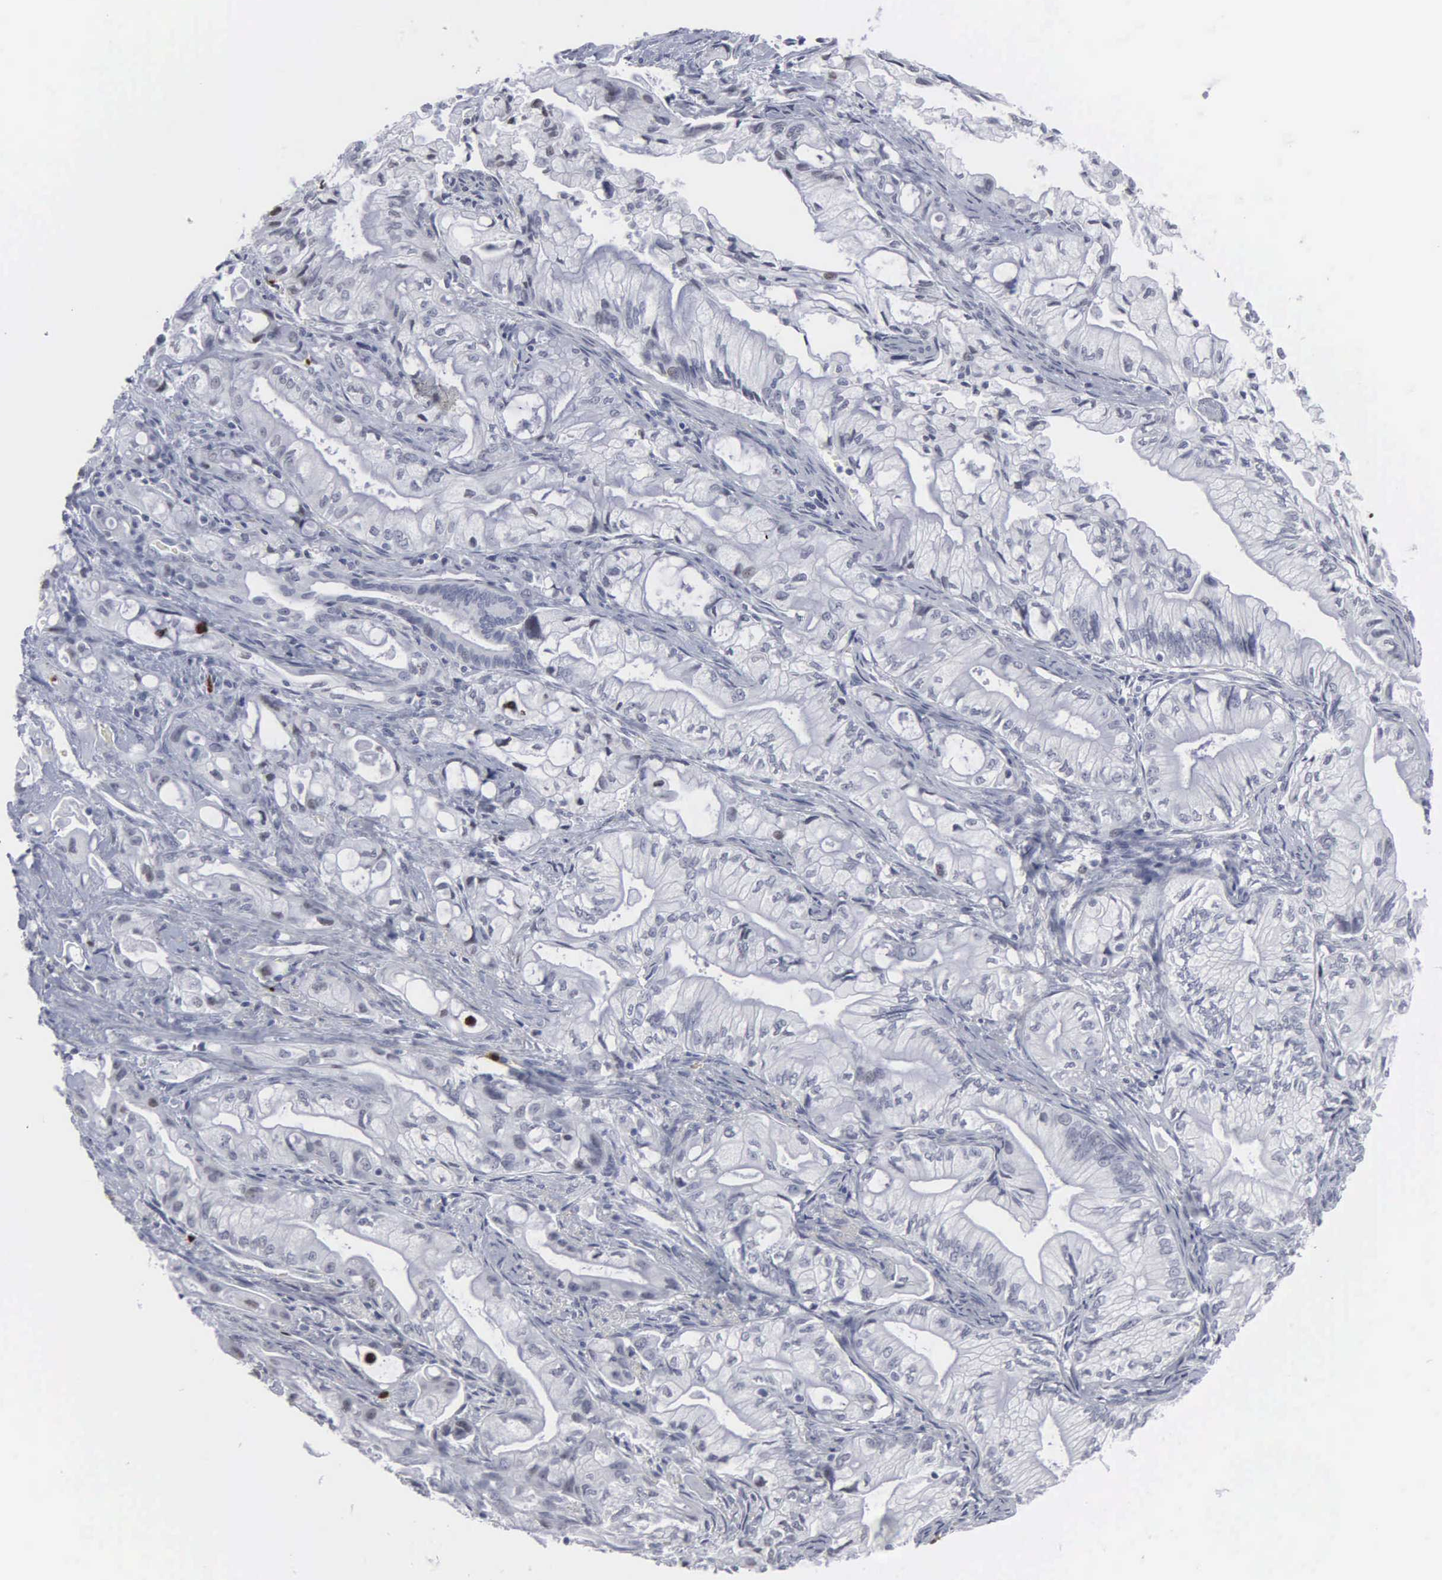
{"staining": {"intensity": "negative", "quantity": "none", "location": "none"}, "tissue": "pancreatic cancer", "cell_type": "Tumor cells", "image_type": "cancer", "snomed": [{"axis": "morphology", "description": "Adenocarcinoma, NOS"}, {"axis": "topography", "description": "Pancreas"}], "caption": "The histopathology image reveals no significant positivity in tumor cells of pancreatic cancer (adenocarcinoma). (Stains: DAB (3,3'-diaminobenzidine) immunohistochemistry (IHC) with hematoxylin counter stain, Microscopy: brightfield microscopy at high magnification).", "gene": "SPIN3", "patient": {"sex": "male", "age": 79}}